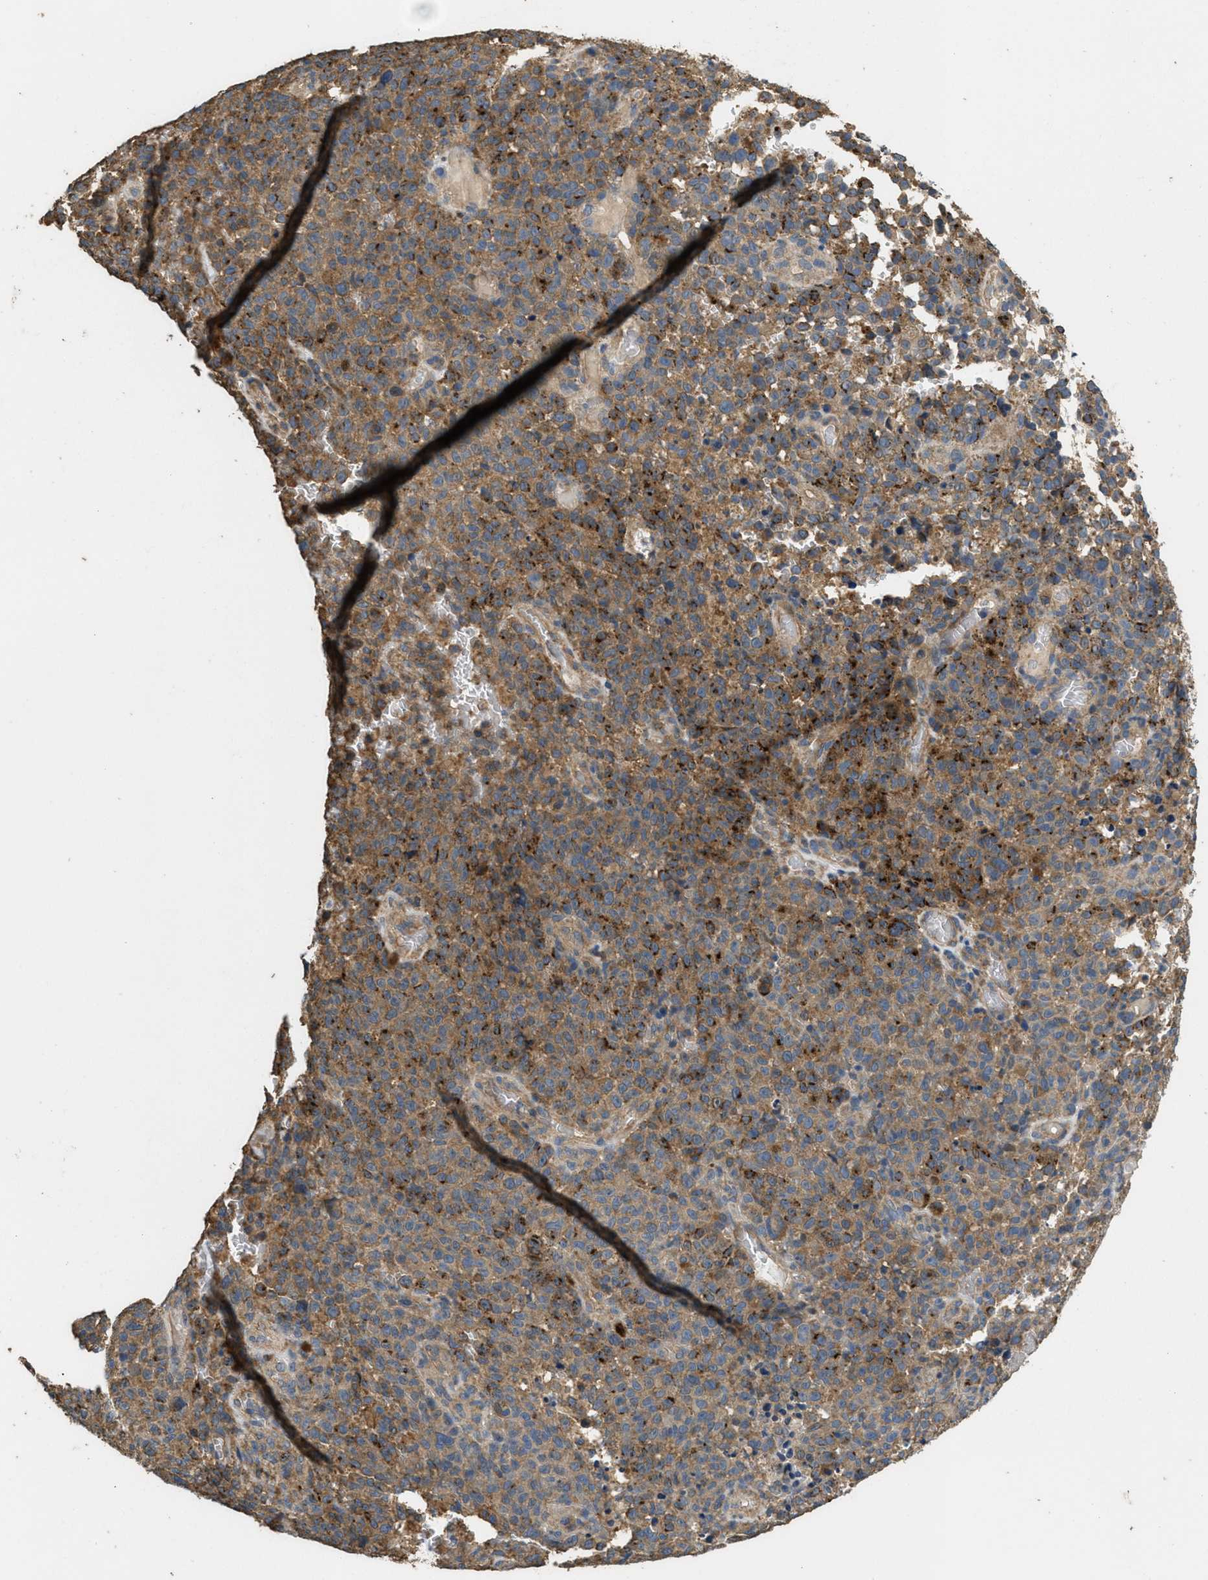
{"staining": {"intensity": "moderate", "quantity": ">75%", "location": "cytoplasmic/membranous"}, "tissue": "melanoma", "cell_type": "Tumor cells", "image_type": "cancer", "snomed": [{"axis": "morphology", "description": "Malignant melanoma, NOS"}, {"axis": "topography", "description": "Skin"}], "caption": "Protein staining demonstrates moderate cytoplasmic/membranous expression in approximately >75% of tumor cells in malignant melanoma.", "gene": "THBS2", "patient": {"sex": "female", "age": 82}}